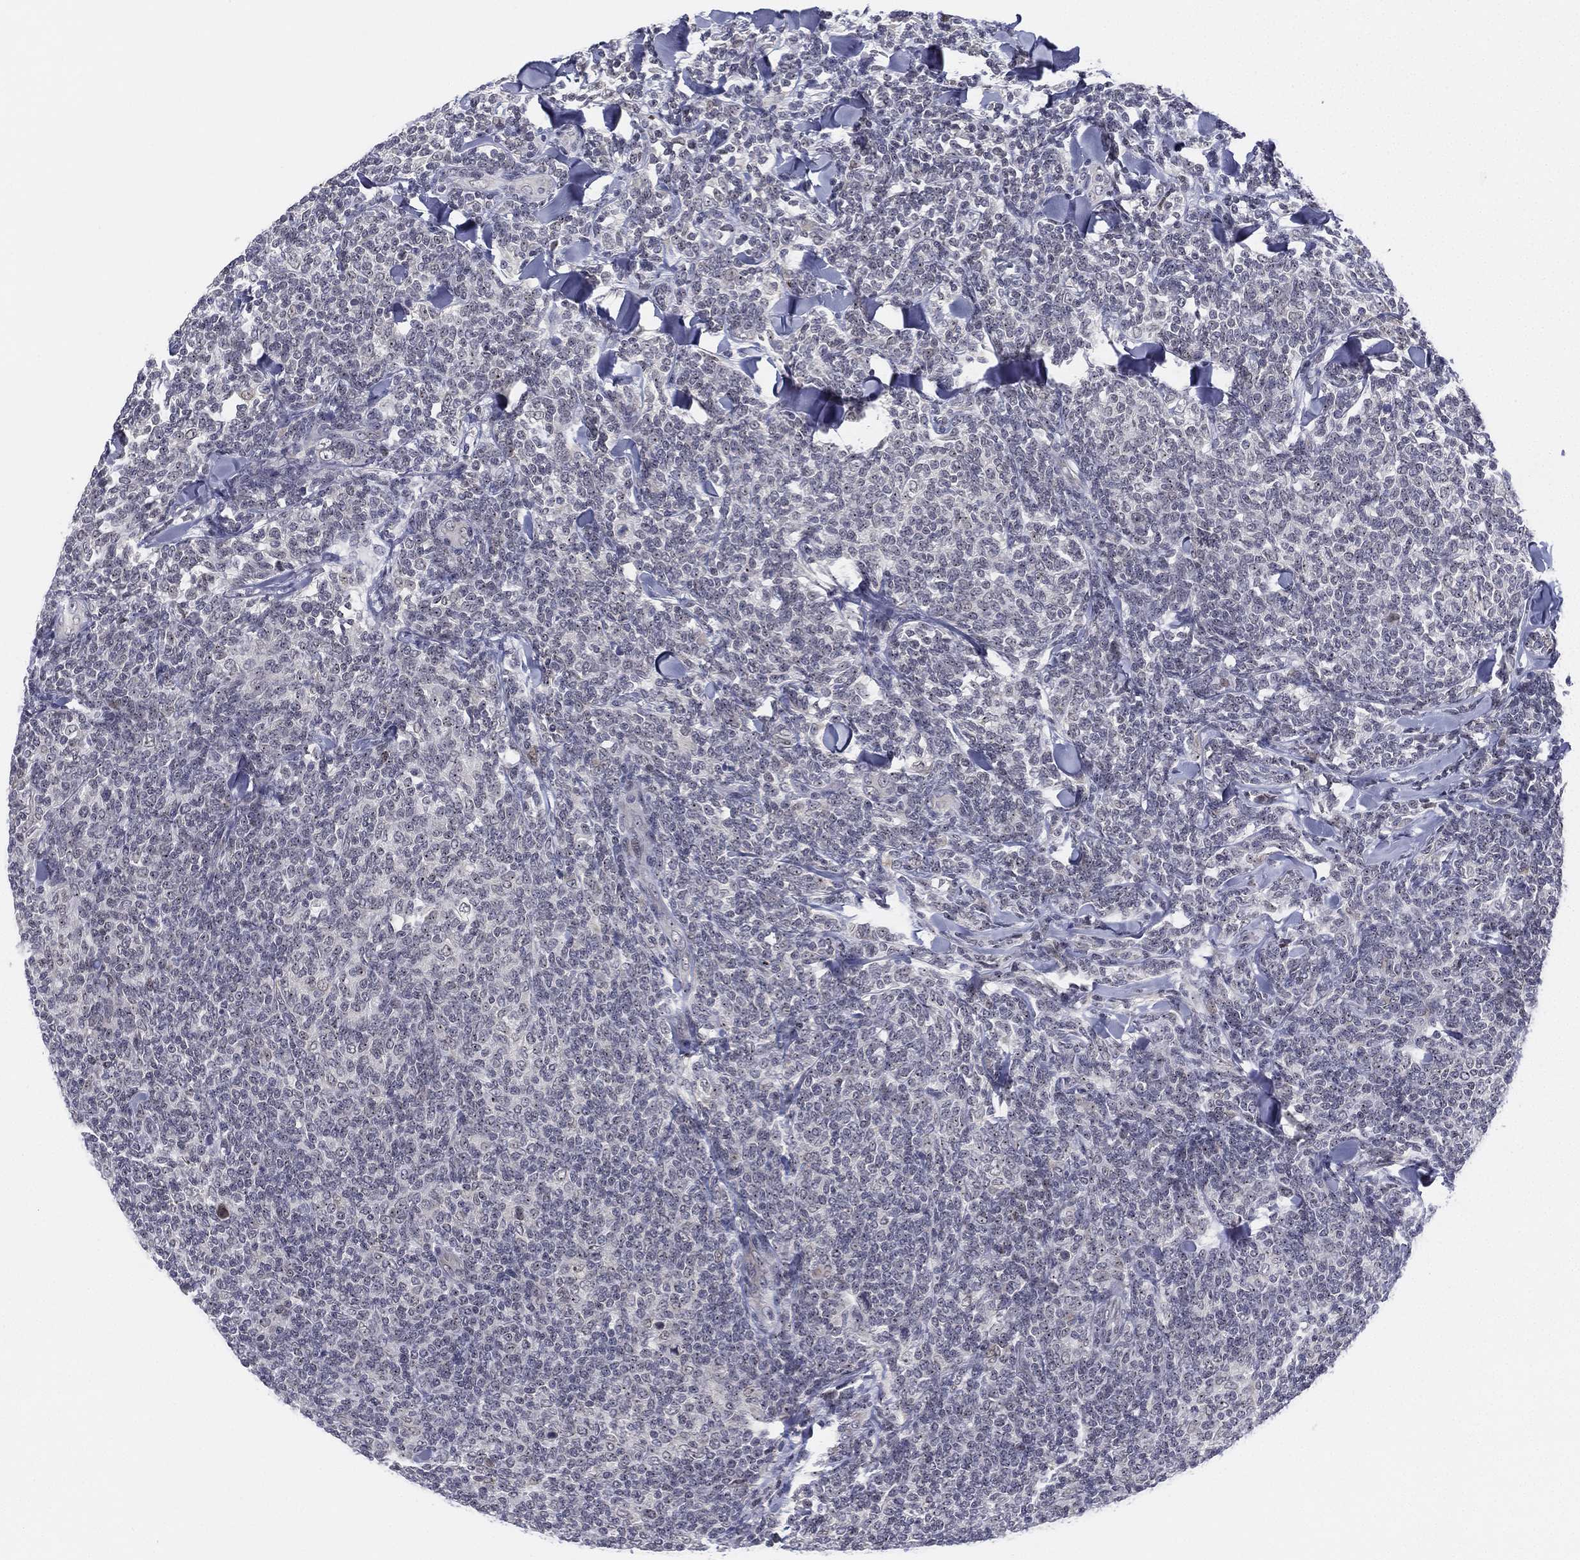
{"staining": {"intensity": "negative", "quantity": "none", "location": "none"}, "tissue": "lymphoma", "cell_type": "Tumor cells", "image_type": "cancer", "snomed": [{"axis": "morphology", "description": "Malignant lymphoma, non-Hodgkin's type, Low grade"}, {"axis": "topography", "description": "Lymph node"}], "caption": "Immunohistochemistry photomicrograph of low-grade malignant lymphoma, non-Hodgkin's type stained for a protein (brown), which exhibits no staining in tumor cells. The staining was performed using DAB (3,3'-diaminobenzidine) to visualize the protein expression in brown, while the nuclei were stained in blue with hematoxylin (Magnification: 20x).", "gene": "MS4A8", "patient": {"sex": "female", "age": 56}}